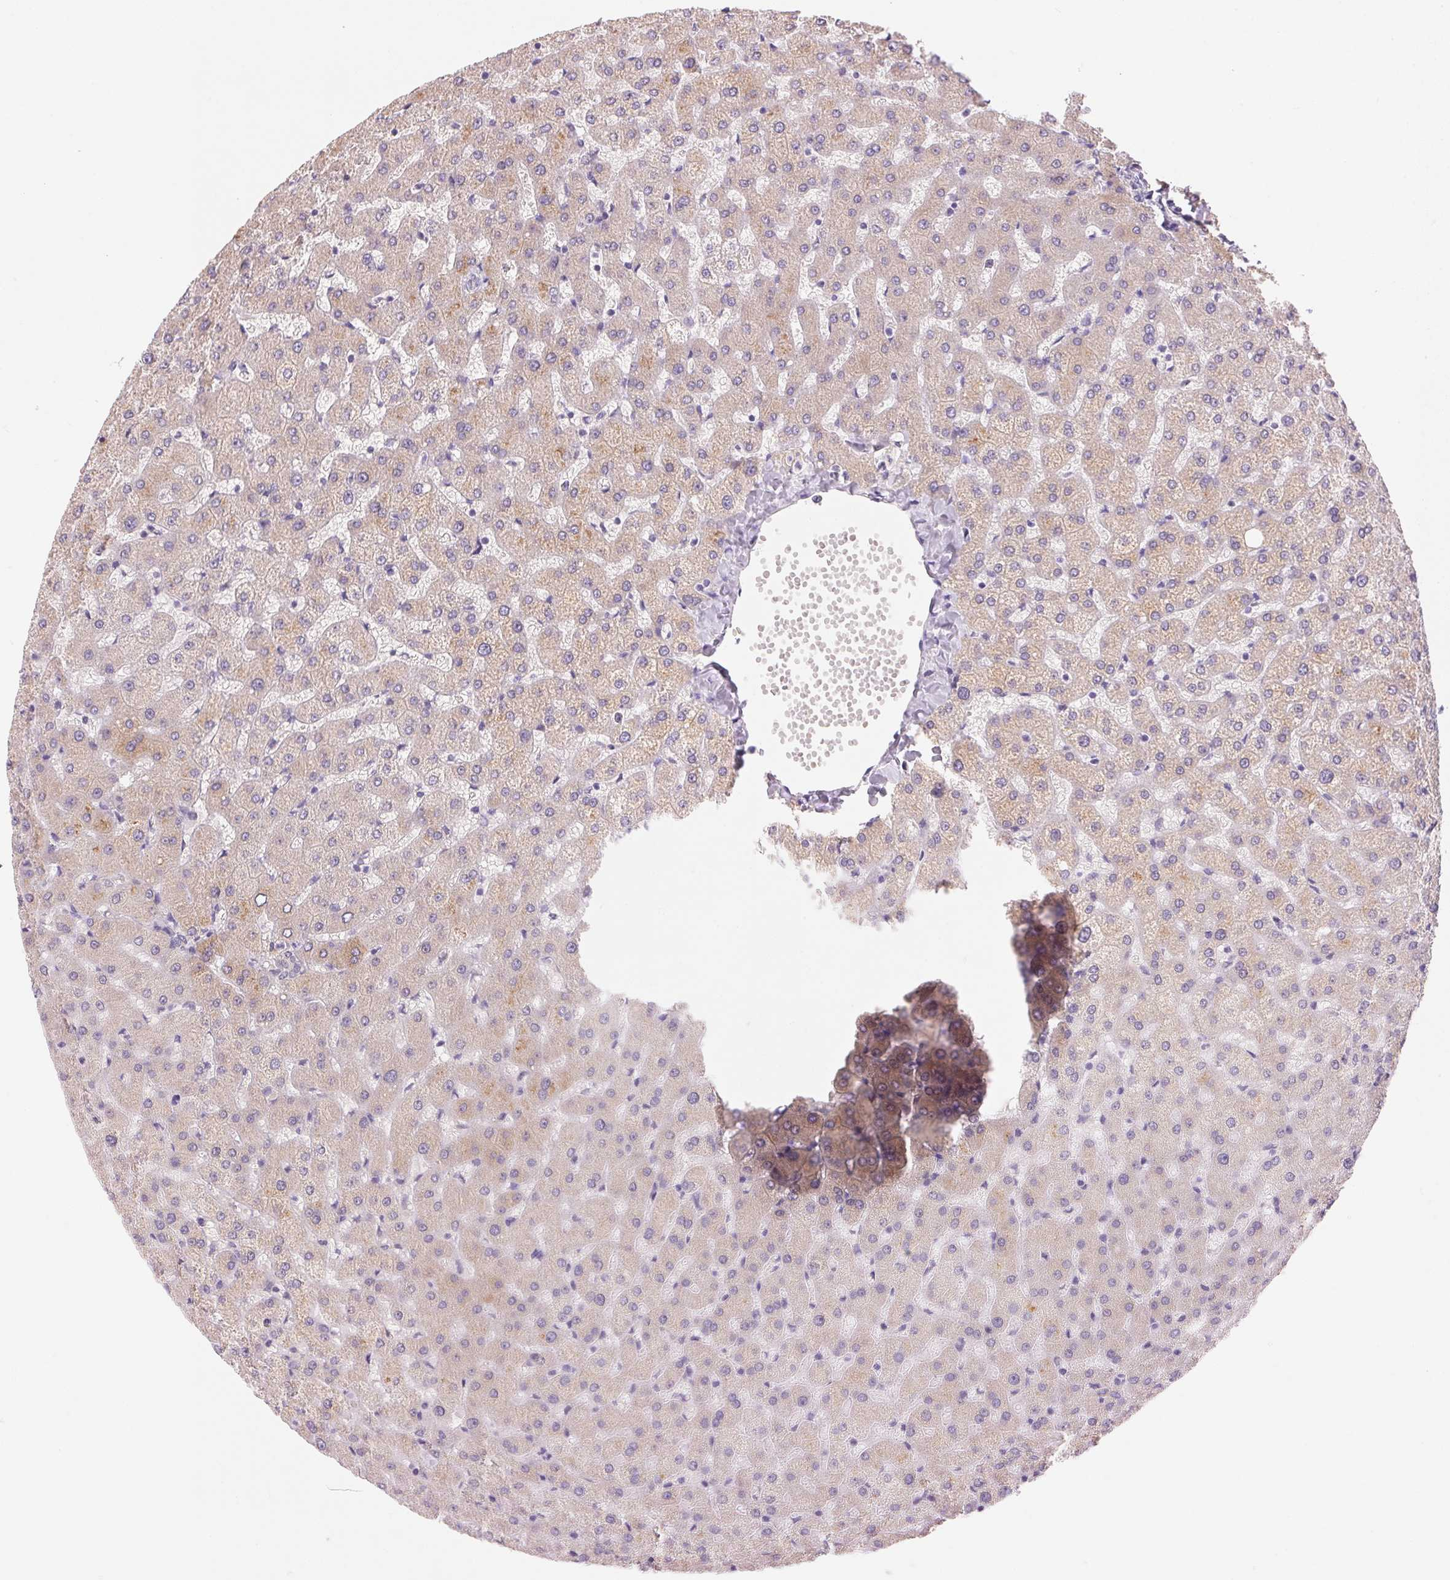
{"staining": {"intensity": "negative", "quantity": "none", "location": "none"}, "tissue": "liver", "cell_type": "Cholangiocytes", "image_type": "normal", "snomed": [{"axis": "morphology", "description": "Normal tissue, NOS"}, {"axis": "topography", "description": "Liver"}], "caption": "Immunohistochemistry photomicrograph of unremarkable liver: liver stained with DAB displays no significant protein positivity in cholangiocytes.", "gene": "HSD17B2", "patient": {"sex": "female", "age": 50}}